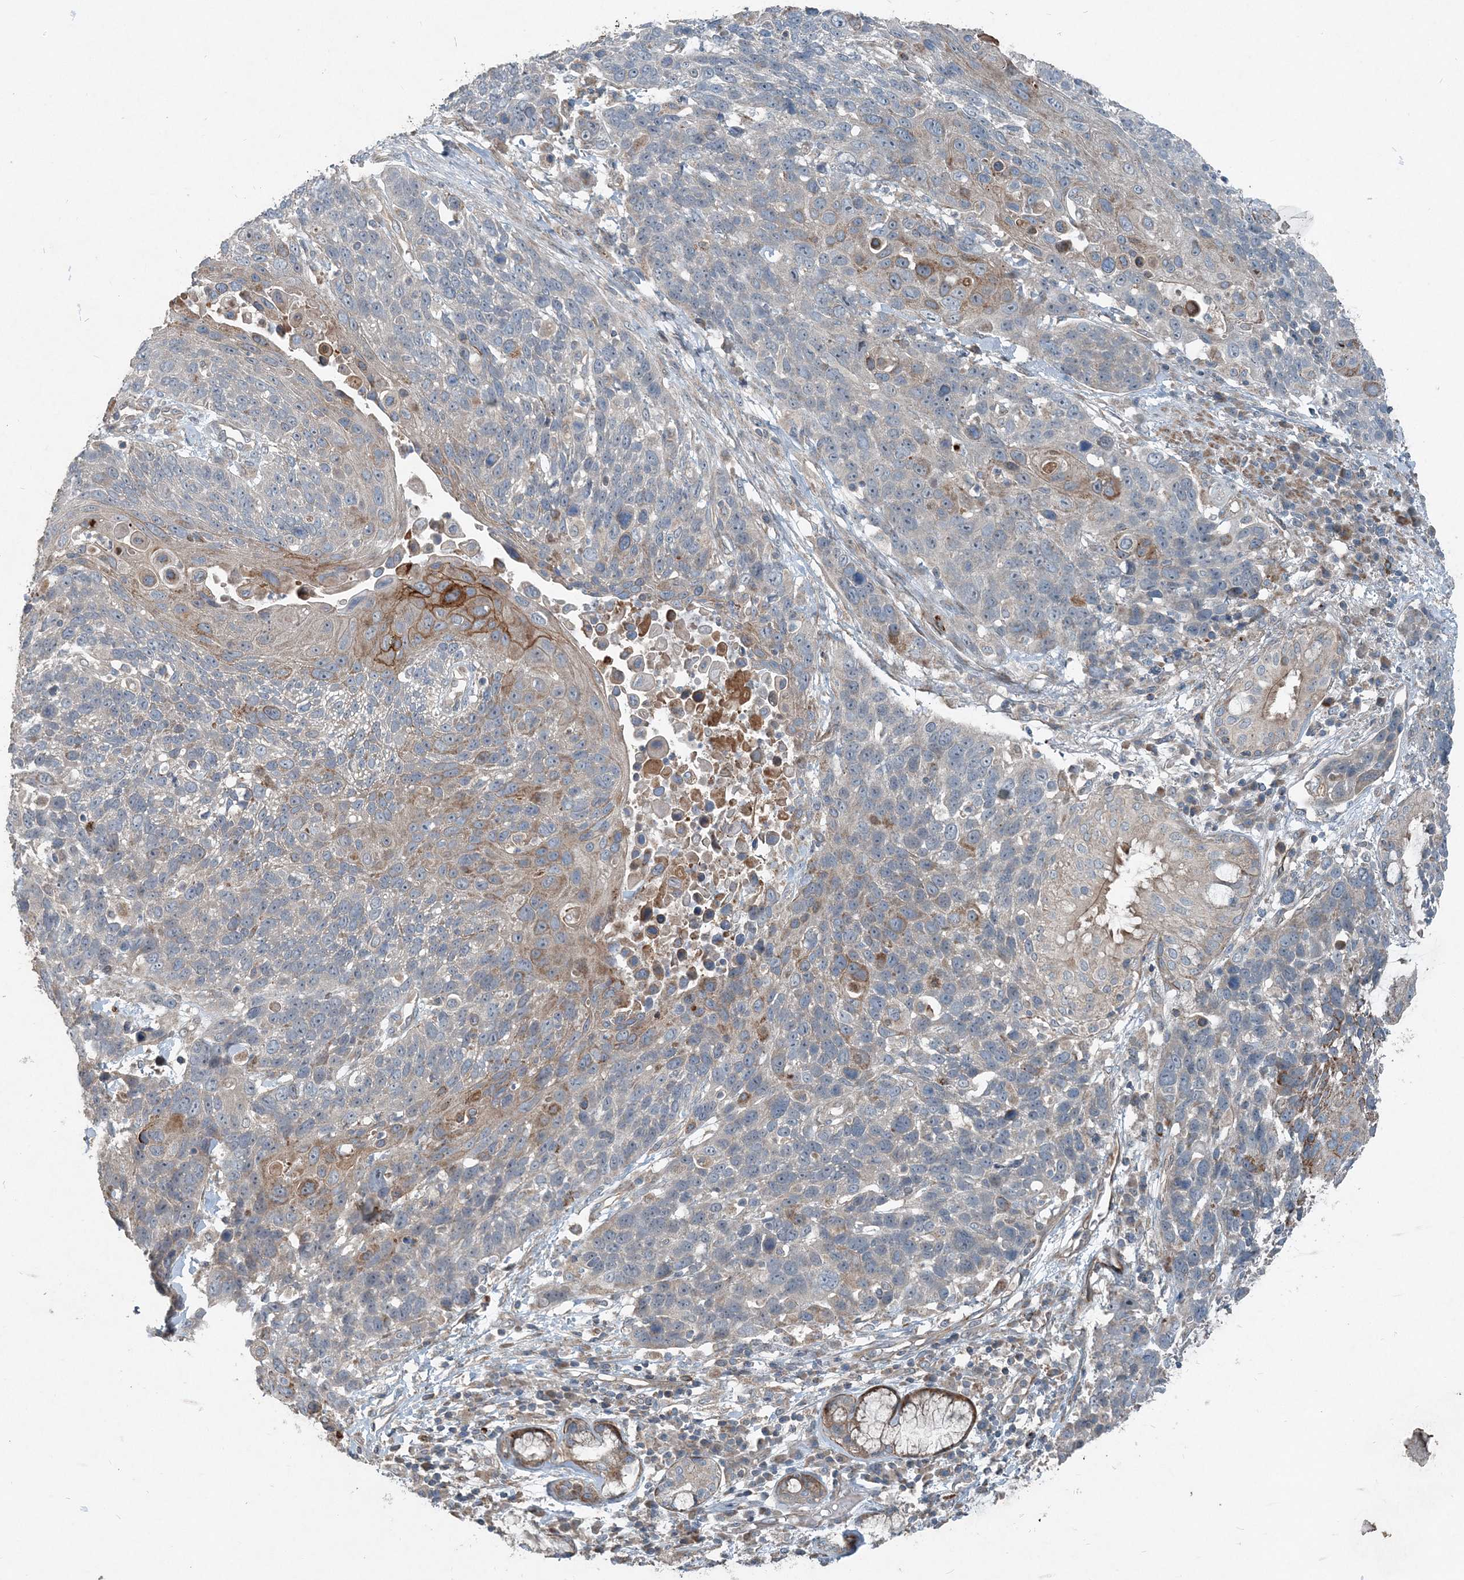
{"staining": {"intensity": "moderate", "quantity": "<25%", "location": "cytoplasmic/membranous"}, "tissue": "lung cancer", "cell_type": "Tumor cells", "image_type": "cancer", "snomed": [{"axis": "morphology", "description": "Squamous cell carcinoma, NOS"}, {"axis": "topography", "description": "Lung"}], "caption": "The photomicrograph exhibits staining of squamous cell carcinoma (lung), revealing moderate cytoplasmic/membranous protein staining (brown color) within tumor cells. (DAB = brown stain, brightfield microscopy at high magnification).", "gene": "INTU", "patient": {"sex": "male", "age": 66}}